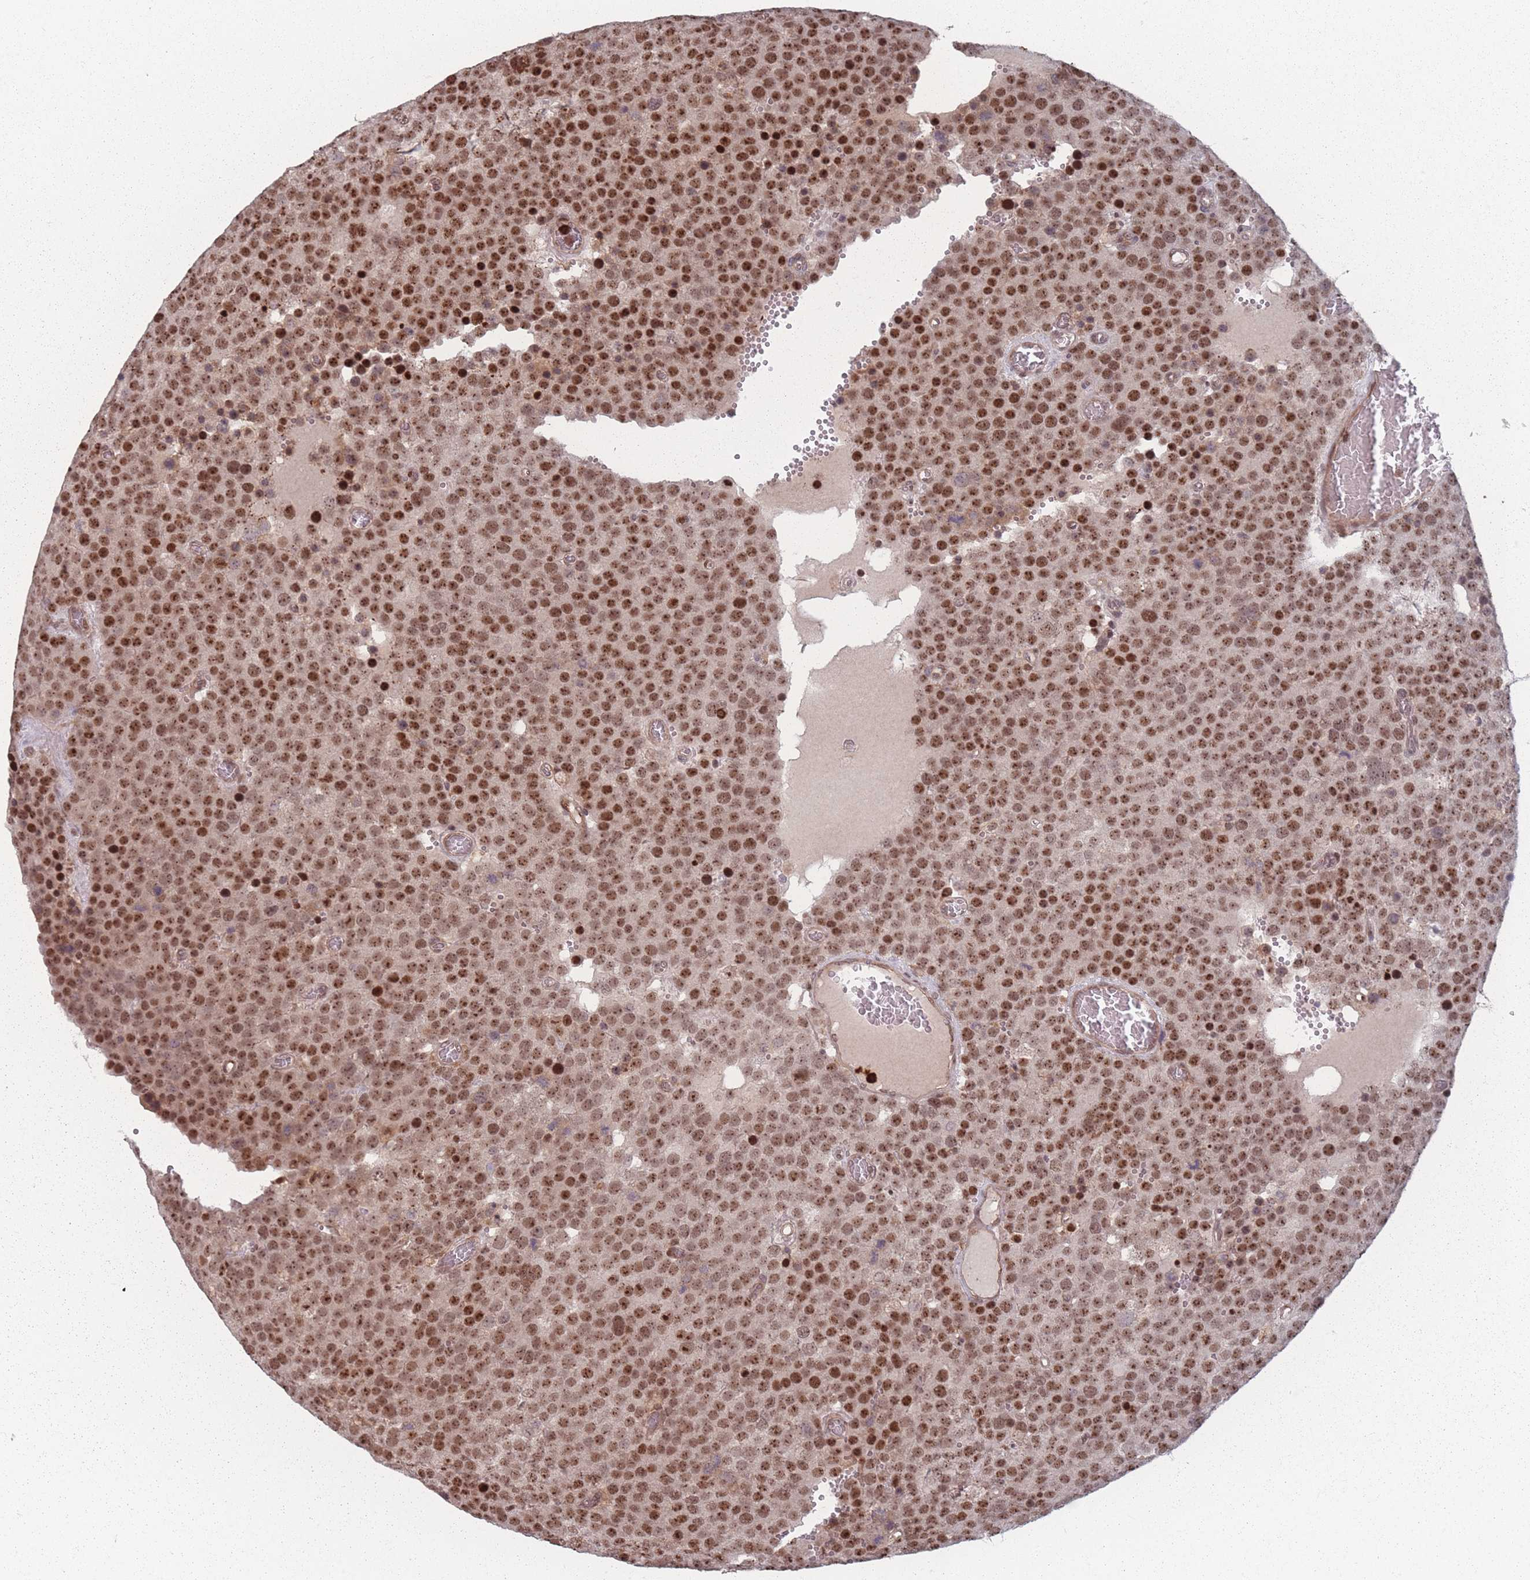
{"staining": {"intensity": "moderate", "quantity": ">75%", "location": "nuclear"}, "tissue": "testis cancer", "cell_type": "Tumor cells", "image_type": "cancer", "snomed": [{"axis": "morphology", "description": "Normal tissue, NOS"}, {"axis": "morphology", "description": "Seminoma, NOS"}, {"axis": "topography", "description": "Testis"}], "caption": "A brown stain highlights moderate nuclear positivity of a protein in testis cancer tumor cells.", "gene": "WDR55", "patient": {"sex": "male", "age": 71}}